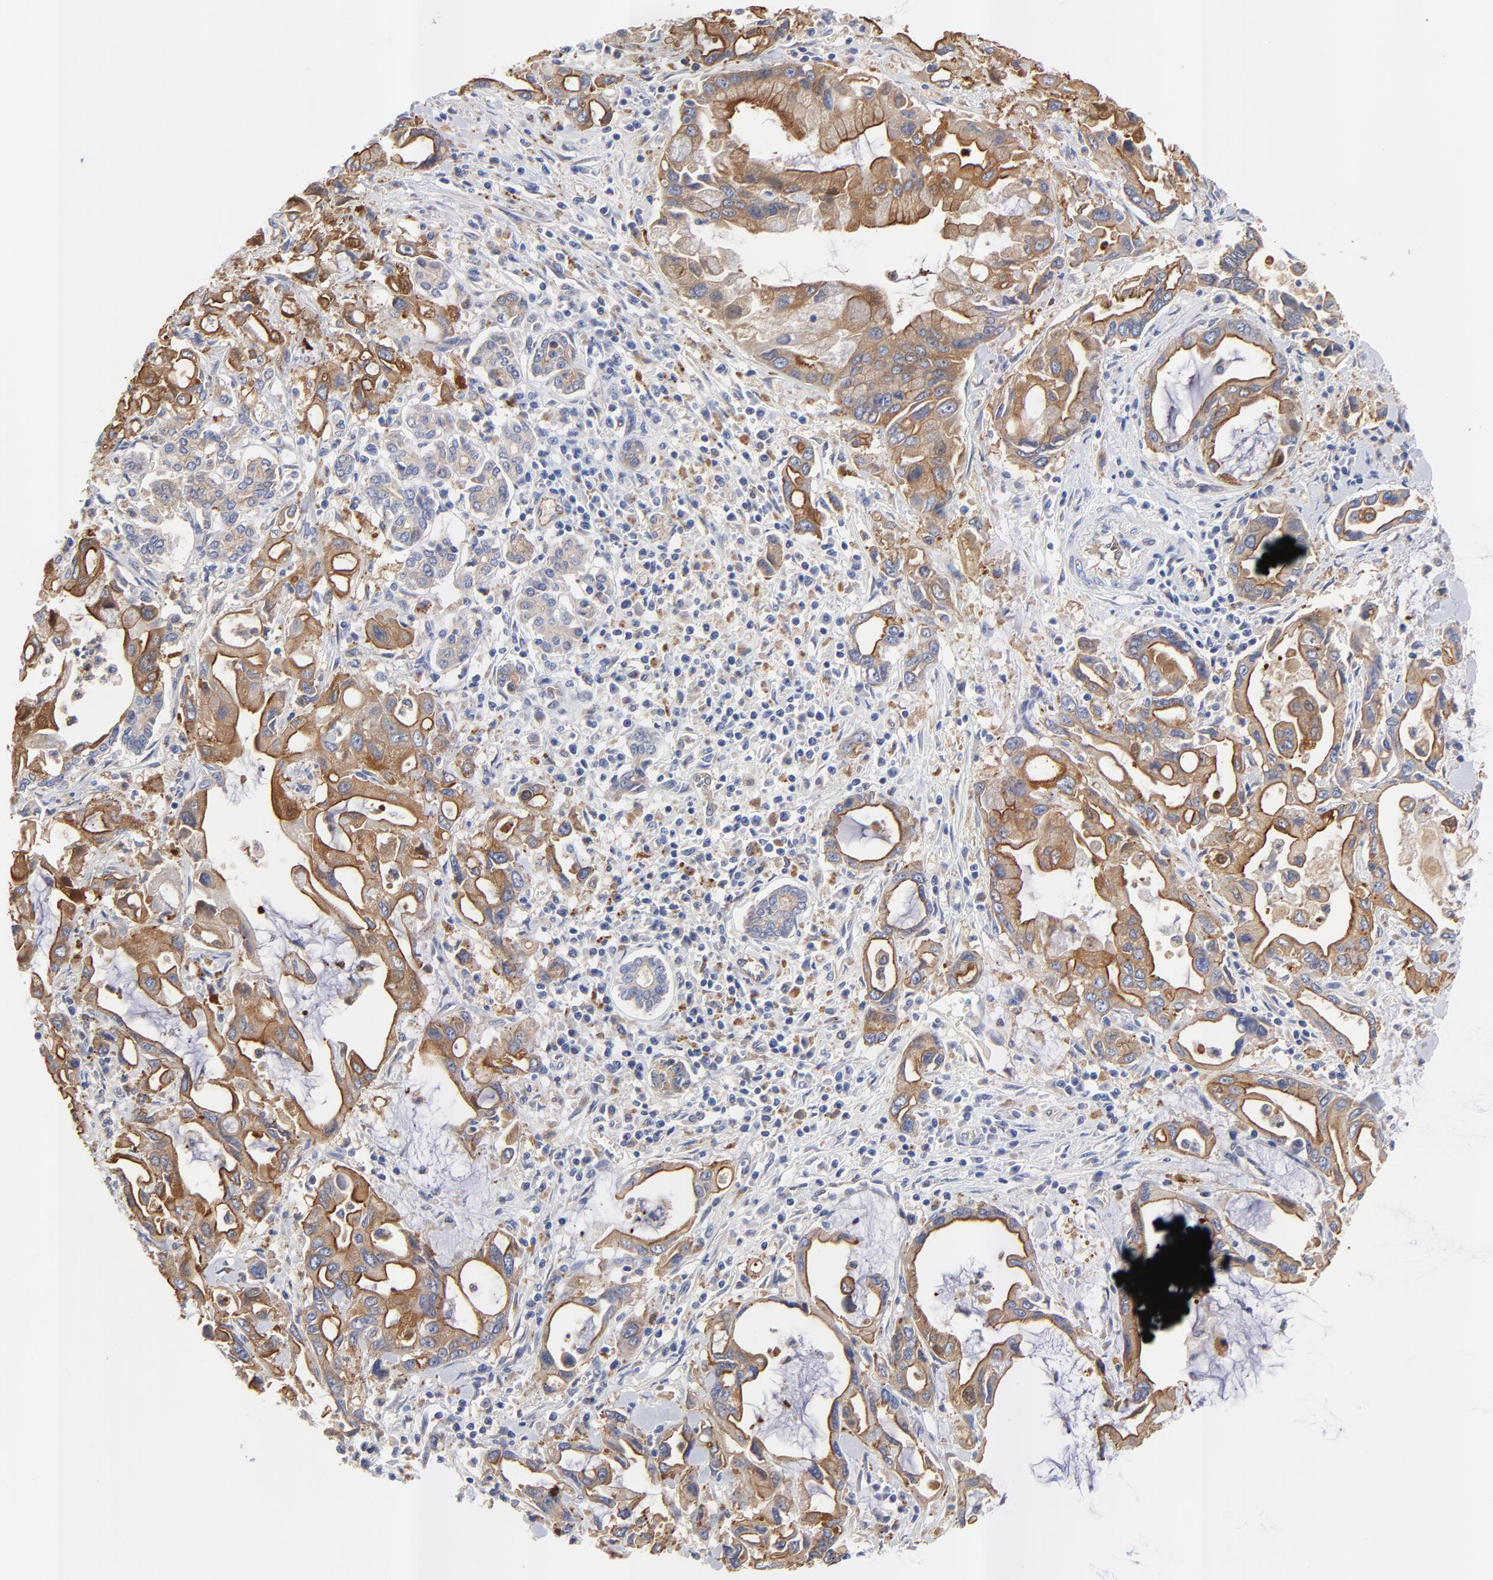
{"staining": {"intensity": "moderate", "quantity": ">75%", "location": "cytoplasmic/membranous"}, "tissue": "pancreatic cancer", "cell_type": "Tumor cells", "image_type": "cancer", "snomed": [{"axis": "morphology", "description": "Adenocarcinoma, NOS"}, {"axis": "topography", "description": "Pancreas"}], "caption": "Tumor cells reveal medium levels of moderate cytoplasmic/membranous expression in approximately >75% of cells in human pancreatic cancer (adenocarcinoma).", "gene": "FBXL2", "patient": {"sex": "female", "age": 57}}